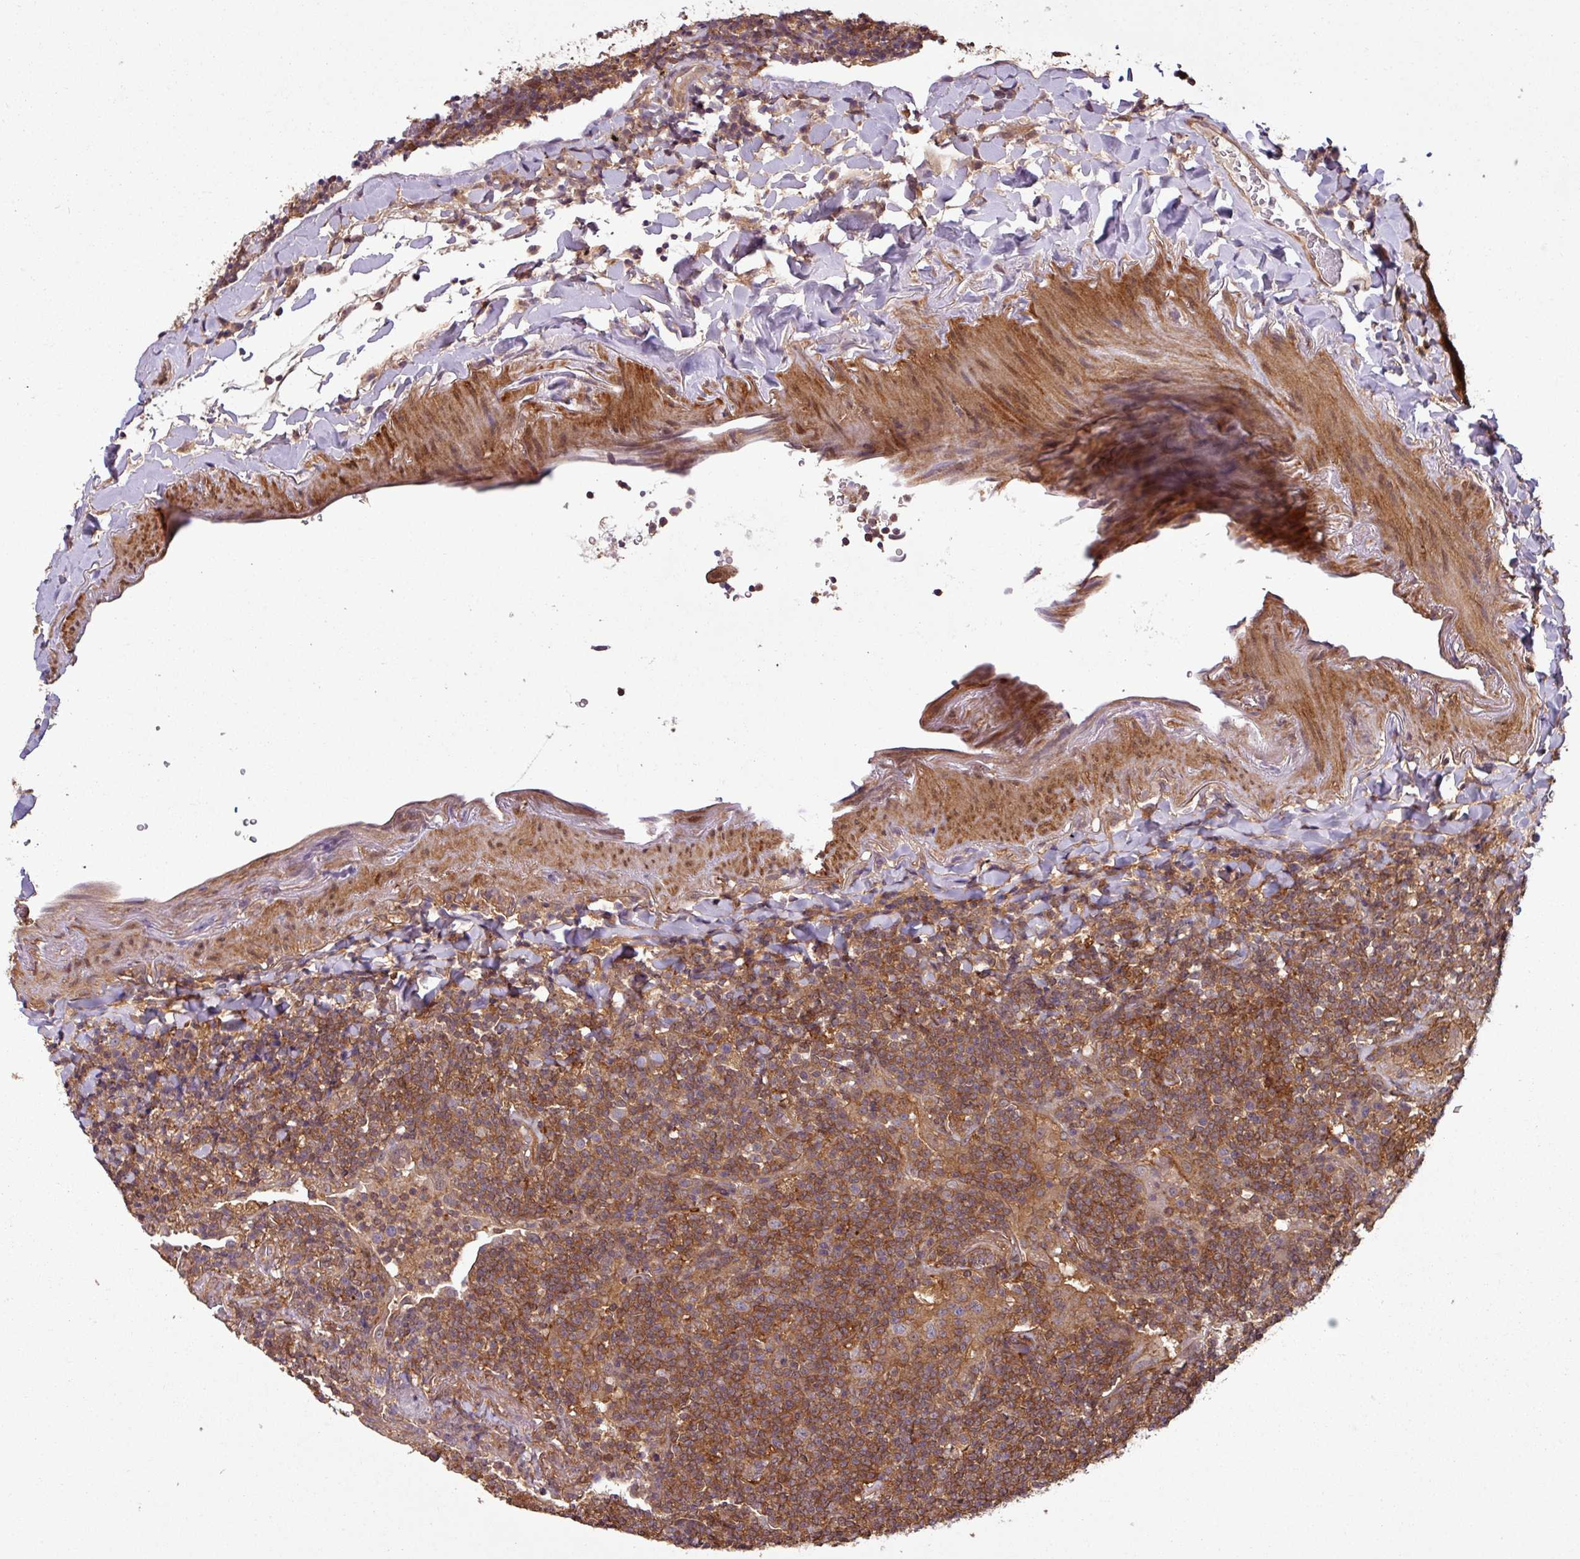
{"staining": {"intensity": "moderate", "quantity": ">75%", "location": "cytoplasmic/membranous"}, "tissue": "lymphoma", "cell_type": "Tumor cells", "image_type": "cancer", "snomed": [{"axis": "morphology", "description": "Malignant lymphoma, non-Hodgkin's type, Low grade"}, {"axis": "topography", "description": "Lung"}], "caption": "Moderate cytoplasmic/membranous staining is identified in approximately >75% of tumor cells in low-grade malignant lymphoma, non-Hodgkin's type.", "gene": "SH3BGRL", "patient": {"sex": "female", "age": 71}}